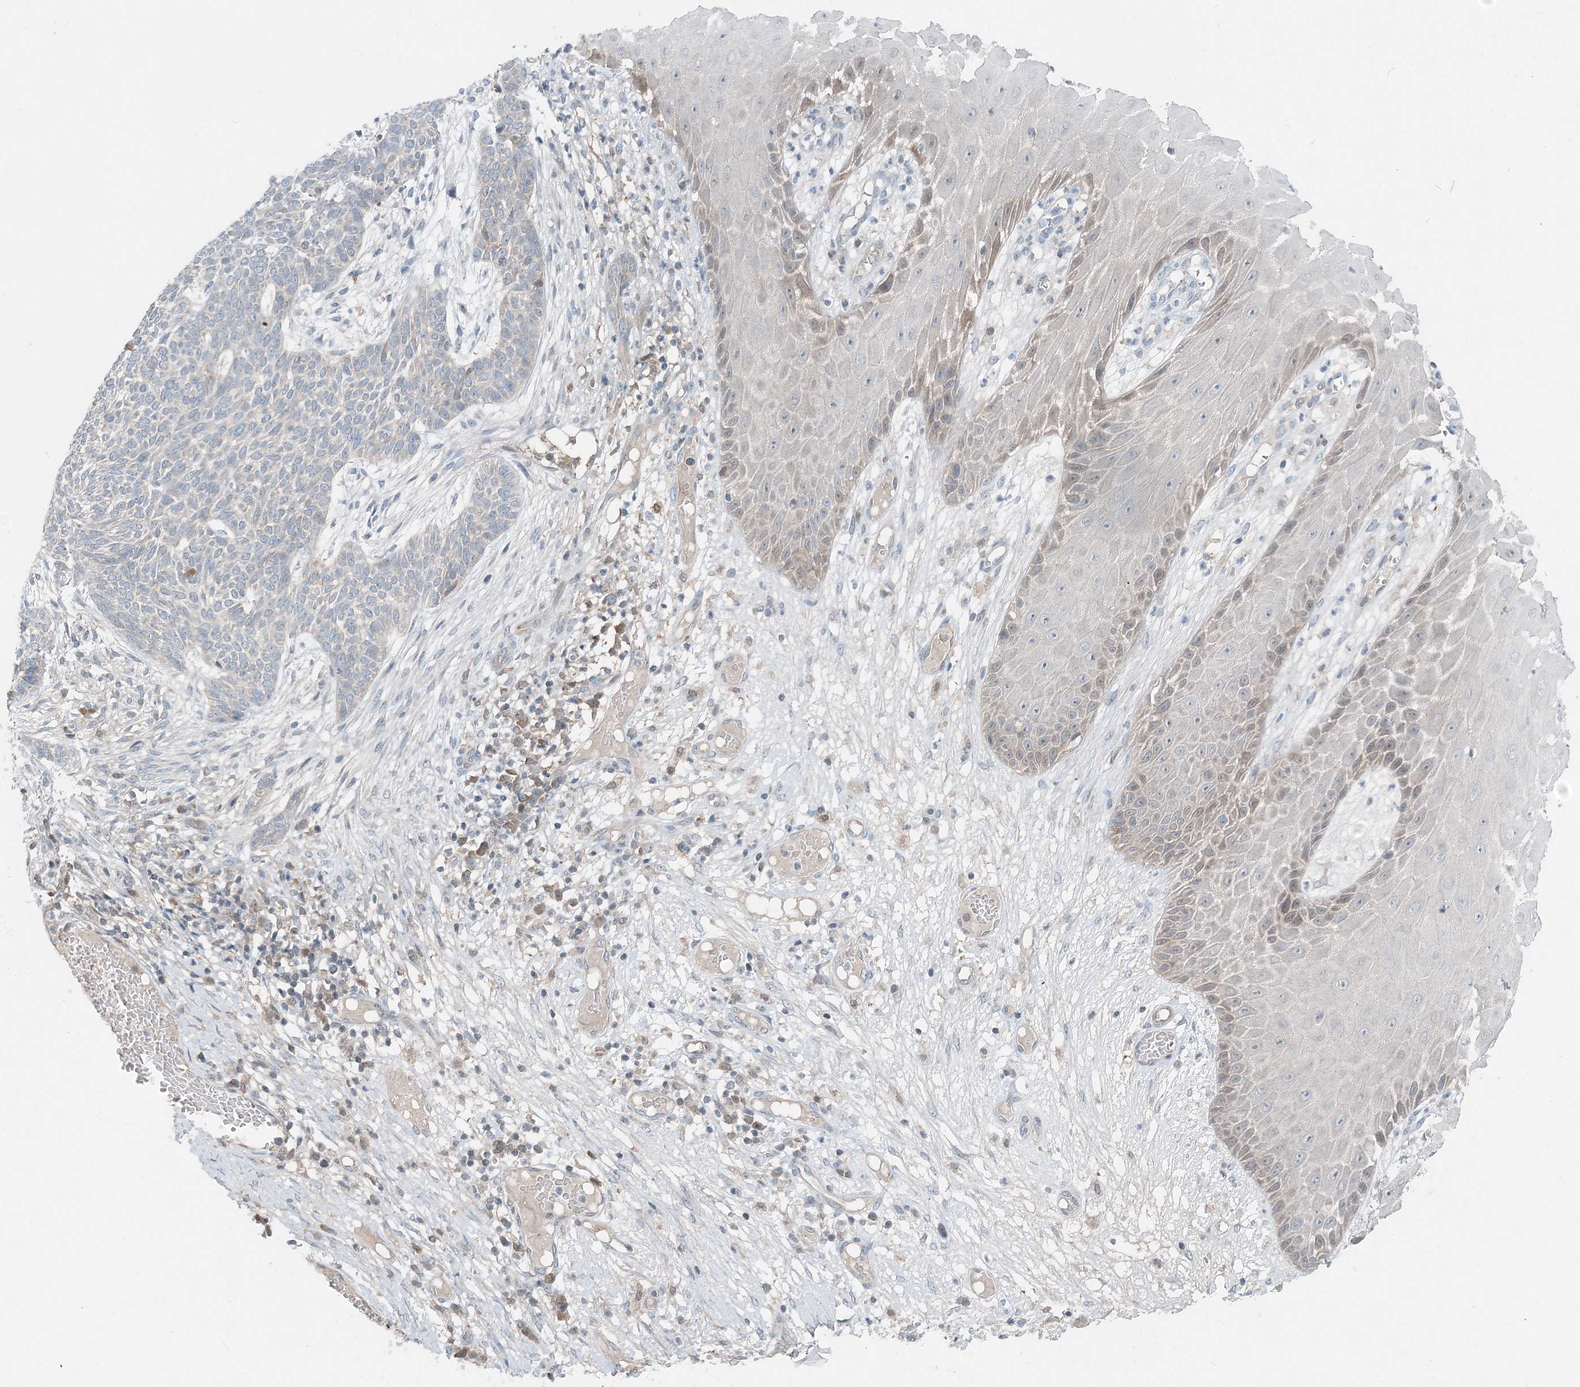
{"staining": {"intensity": "negative", "quantity": "none", "location": "none"}, "tissue": "skin cancer", "cell_type": "Tumor cells", "image_type": "cancer", "snomed": [{"axis": "morphology", "description": "Normal tissue, NOS"}, {"axis": "morphology", "description": "Basal cell carcinoma"}, {"axis": "topography", "description": "Skin"}], "caption": "Skin basal cell carcinoma was stained to show a protein in brown. There is no significant positivity in tumor cells.", "gene": "ARMH1", "patient": {"sex": "male", "age": 64}}